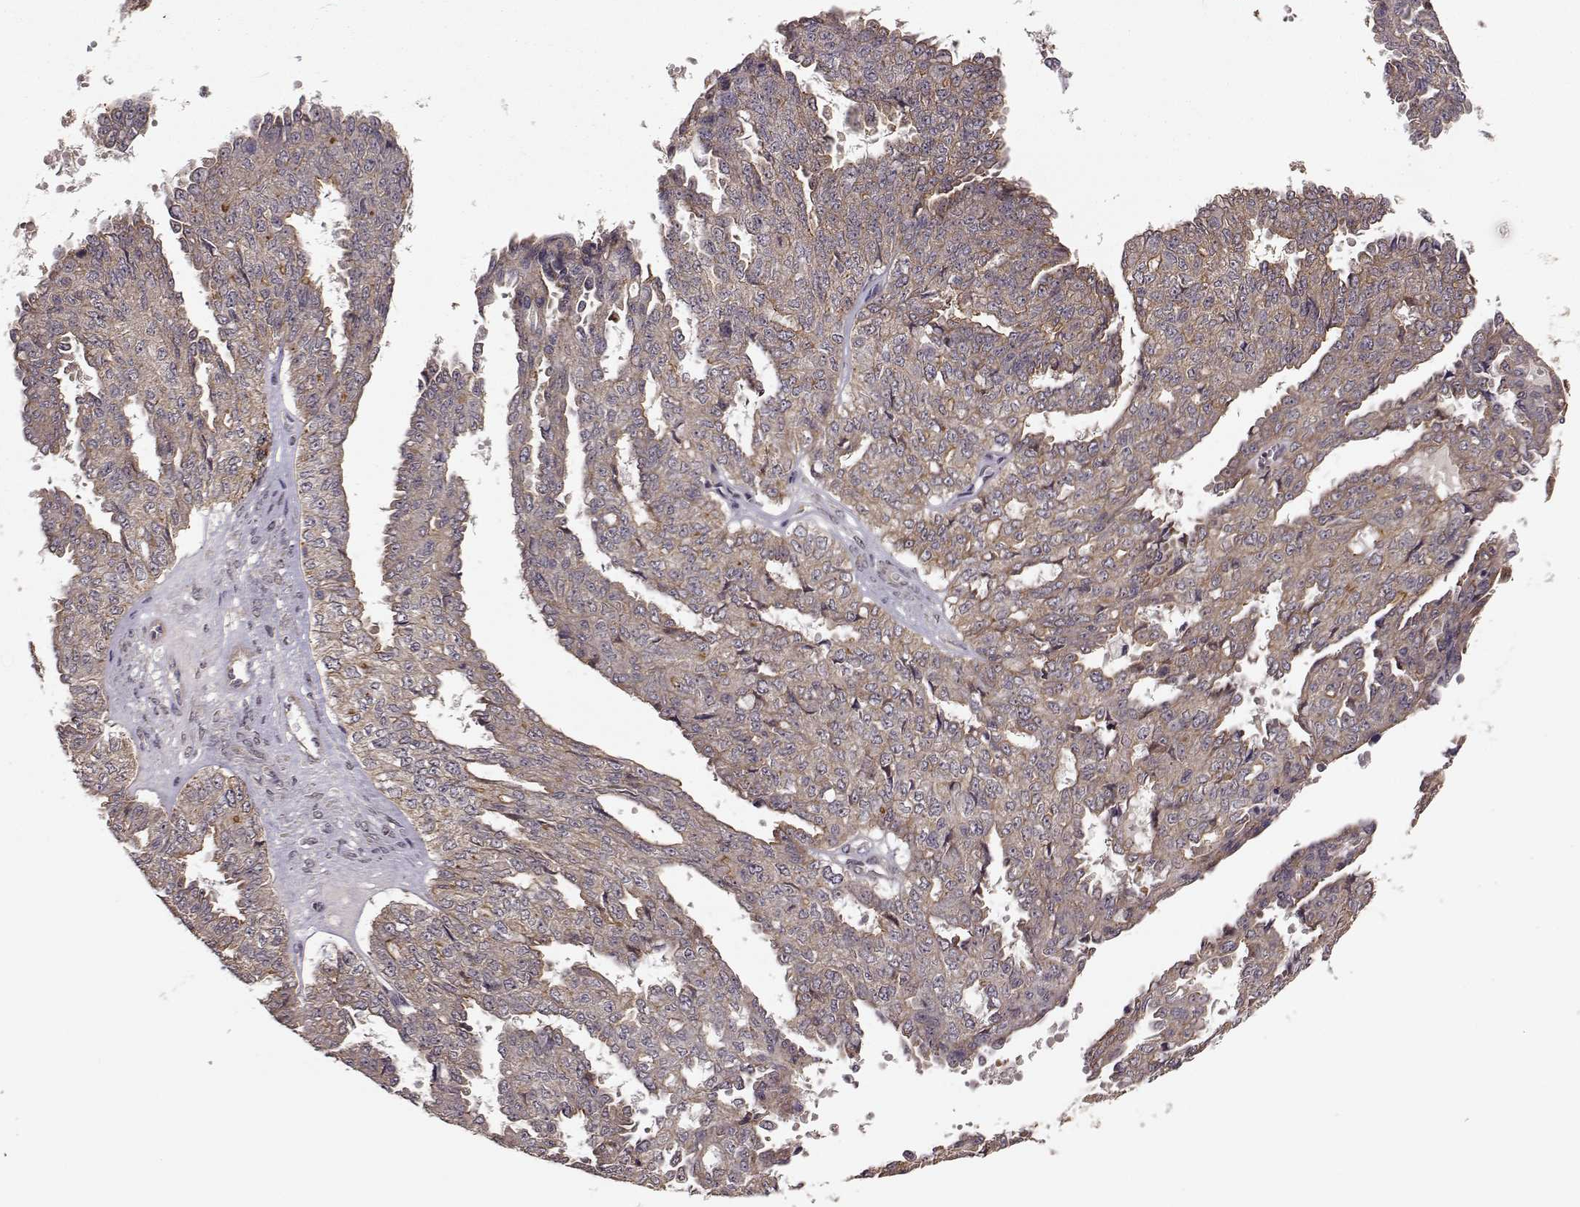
{"staining": {"intensity": "moderate", "quantity": "<25%", "location": "cytoplasmic/membranous"}, "tissue": "ovarian cancer", "cell_type": "Tumor cells", "image_type": "cancer", "snomed": [{"axis": "morphology", "description": "Cystadenocarcinoma, serous, NOS"}, {"axis": "topography", "description": "Ovary"}], "caption": "IHC histopathology image of human ovarian cancer stained for a protein (brown), which exhibits low levels of moderate cytoplasmic/membranous positivity in about <25% of tumor cells.", "gene": "PLEKHG3", "patient": {"sex": "female", "age": 71}}